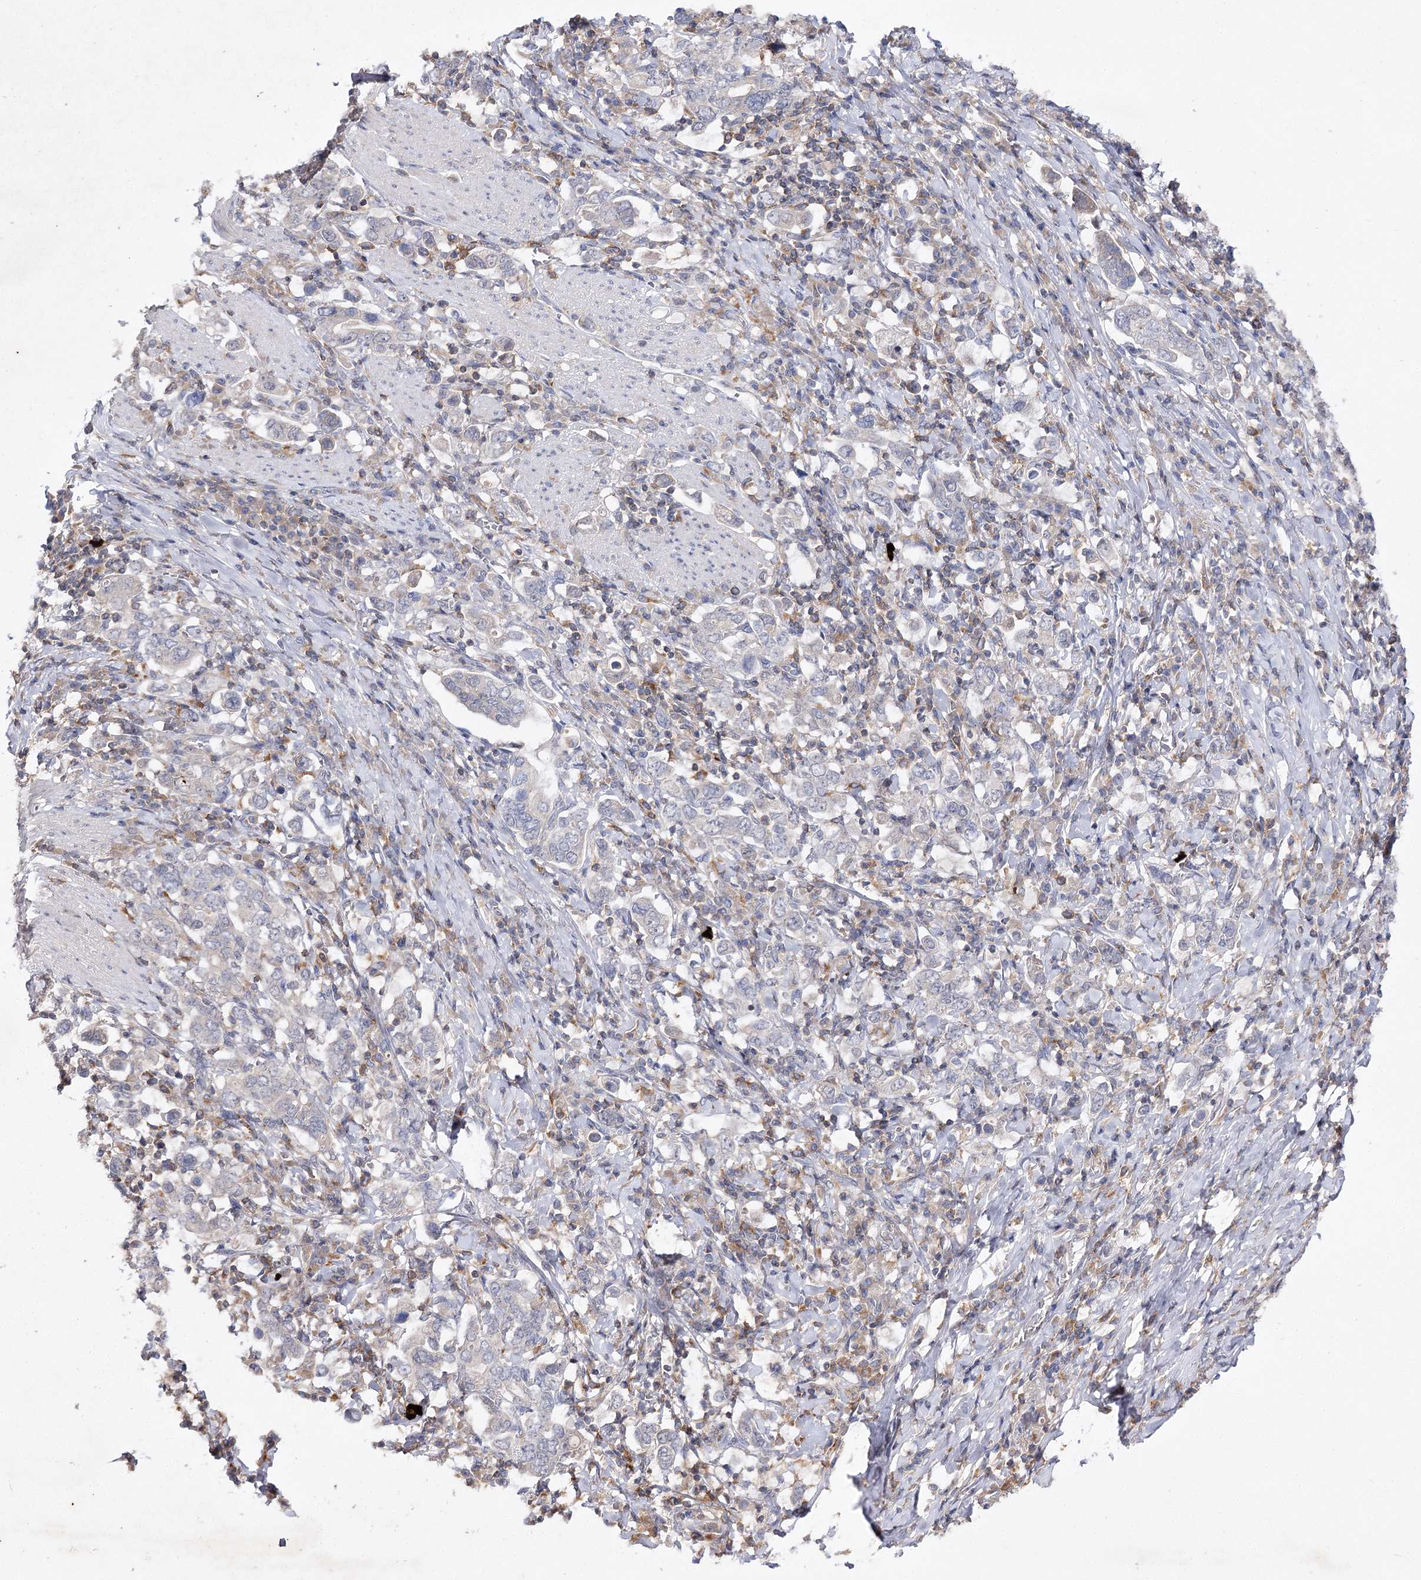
{"staining": {"intensity": "negative", "quantity": "none", "location": "none"}, "tissue": "stomach cancer", "cell_type": "Tumor cells", "image_type": "cancer", "snomed": [{"axis": "morphology", "description": "Adenocarcinoma, NOS"}, {"axis": "topography", "description": "Stomach, upper"}], "caption": "A micrograph of stomach cancer stained for a protein exhibits no brown staining in tumor cells. (DAB (3,3'-diaminobenzidine) immunohistochemistry (IHC) with hematoxylin counter stain).", "gene": "BCR", "patient": {"sex": "male", "age": 62}}